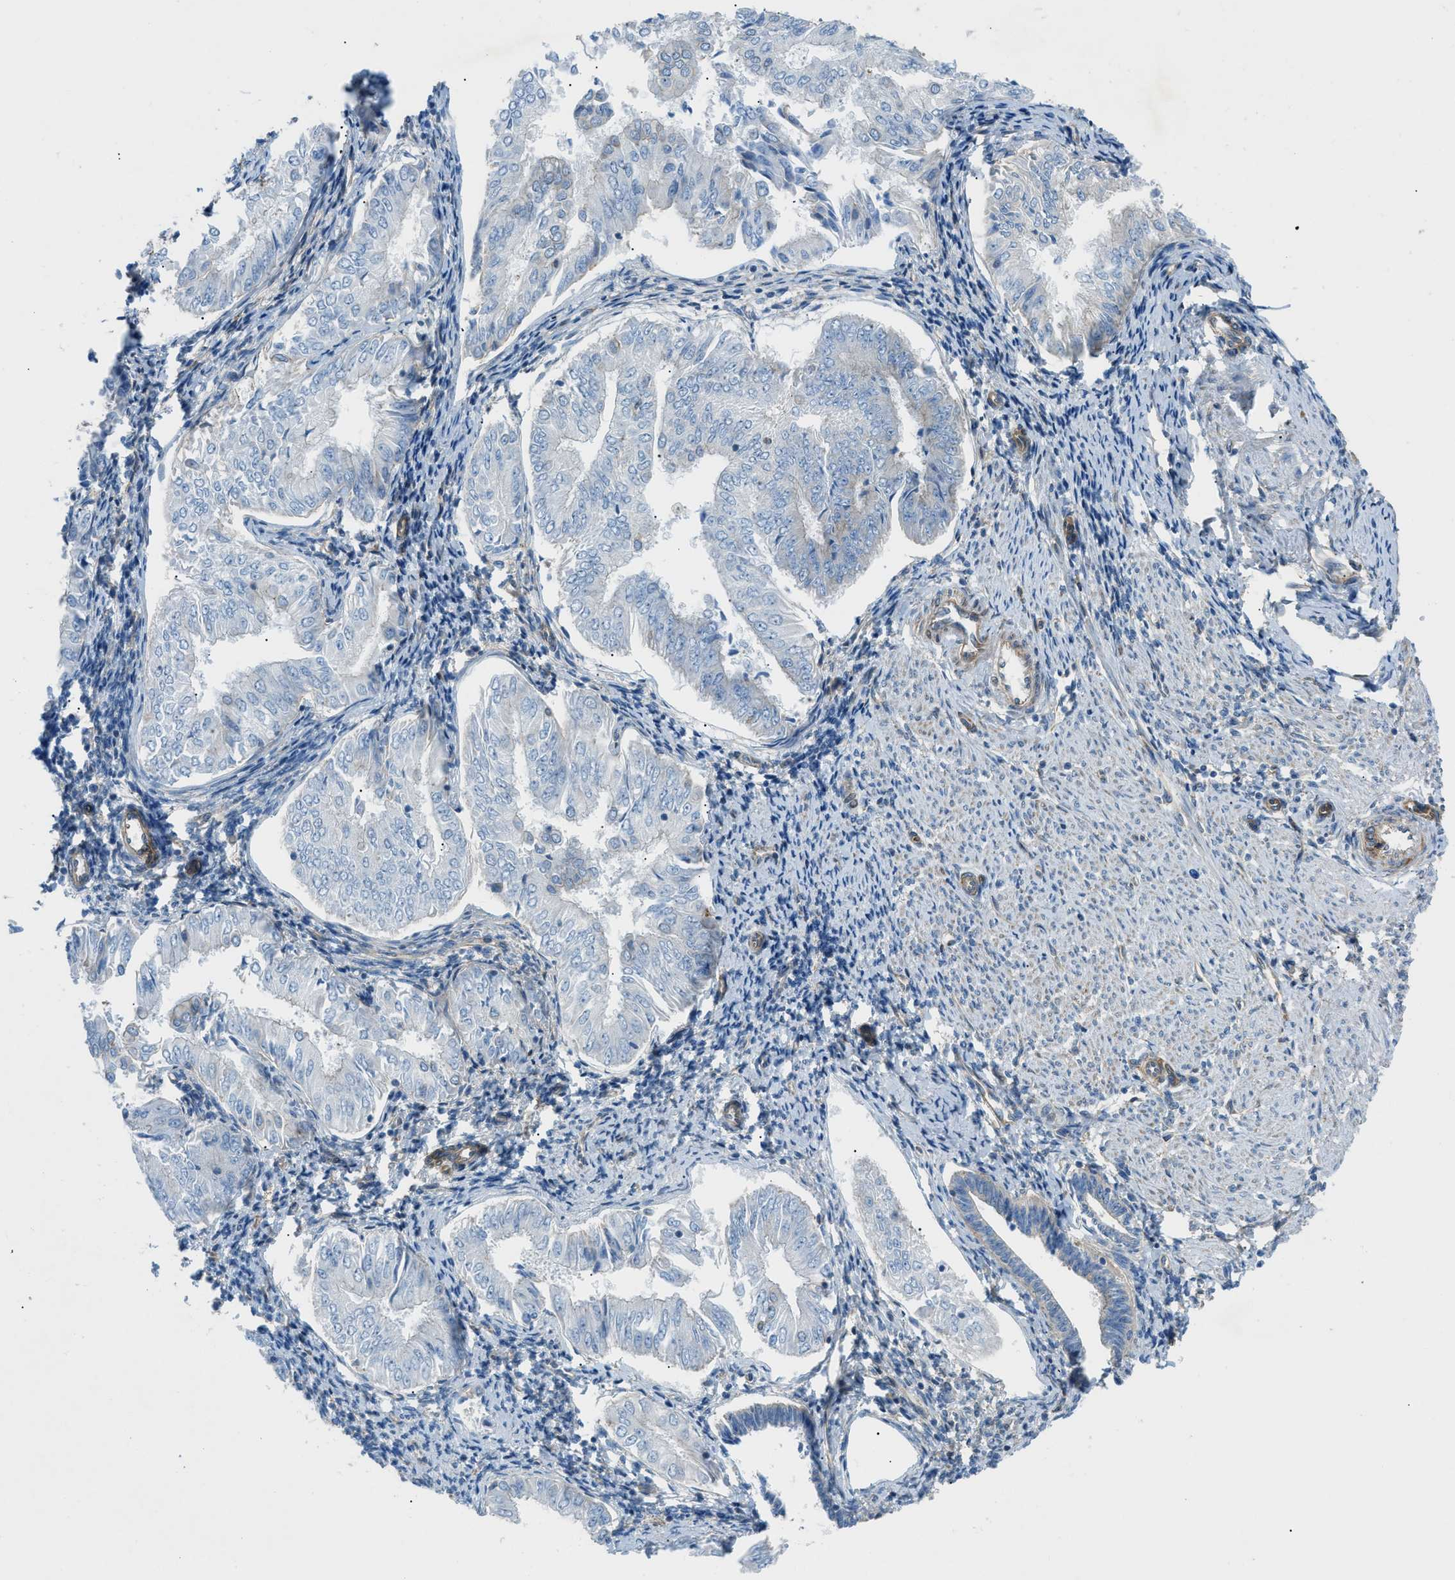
{"staining": {"intensity": "negative", "quantity": "none", "location": "none"}, "tissue": "endometrial cancer", "cell_type": "Tumor cells", "image_type": "cancer", "snomed": [{"axis": "morphology", "description": "Adenocarcinoma, NOS"}, {"axis": "topography", "description": "Endometrium"}], "caption": "Tumor cells are negative for brown protein staining in endometrial adenocarcinoma.", "gene": "DMAC1", "patient": {"sex": "female", "age": 53}}